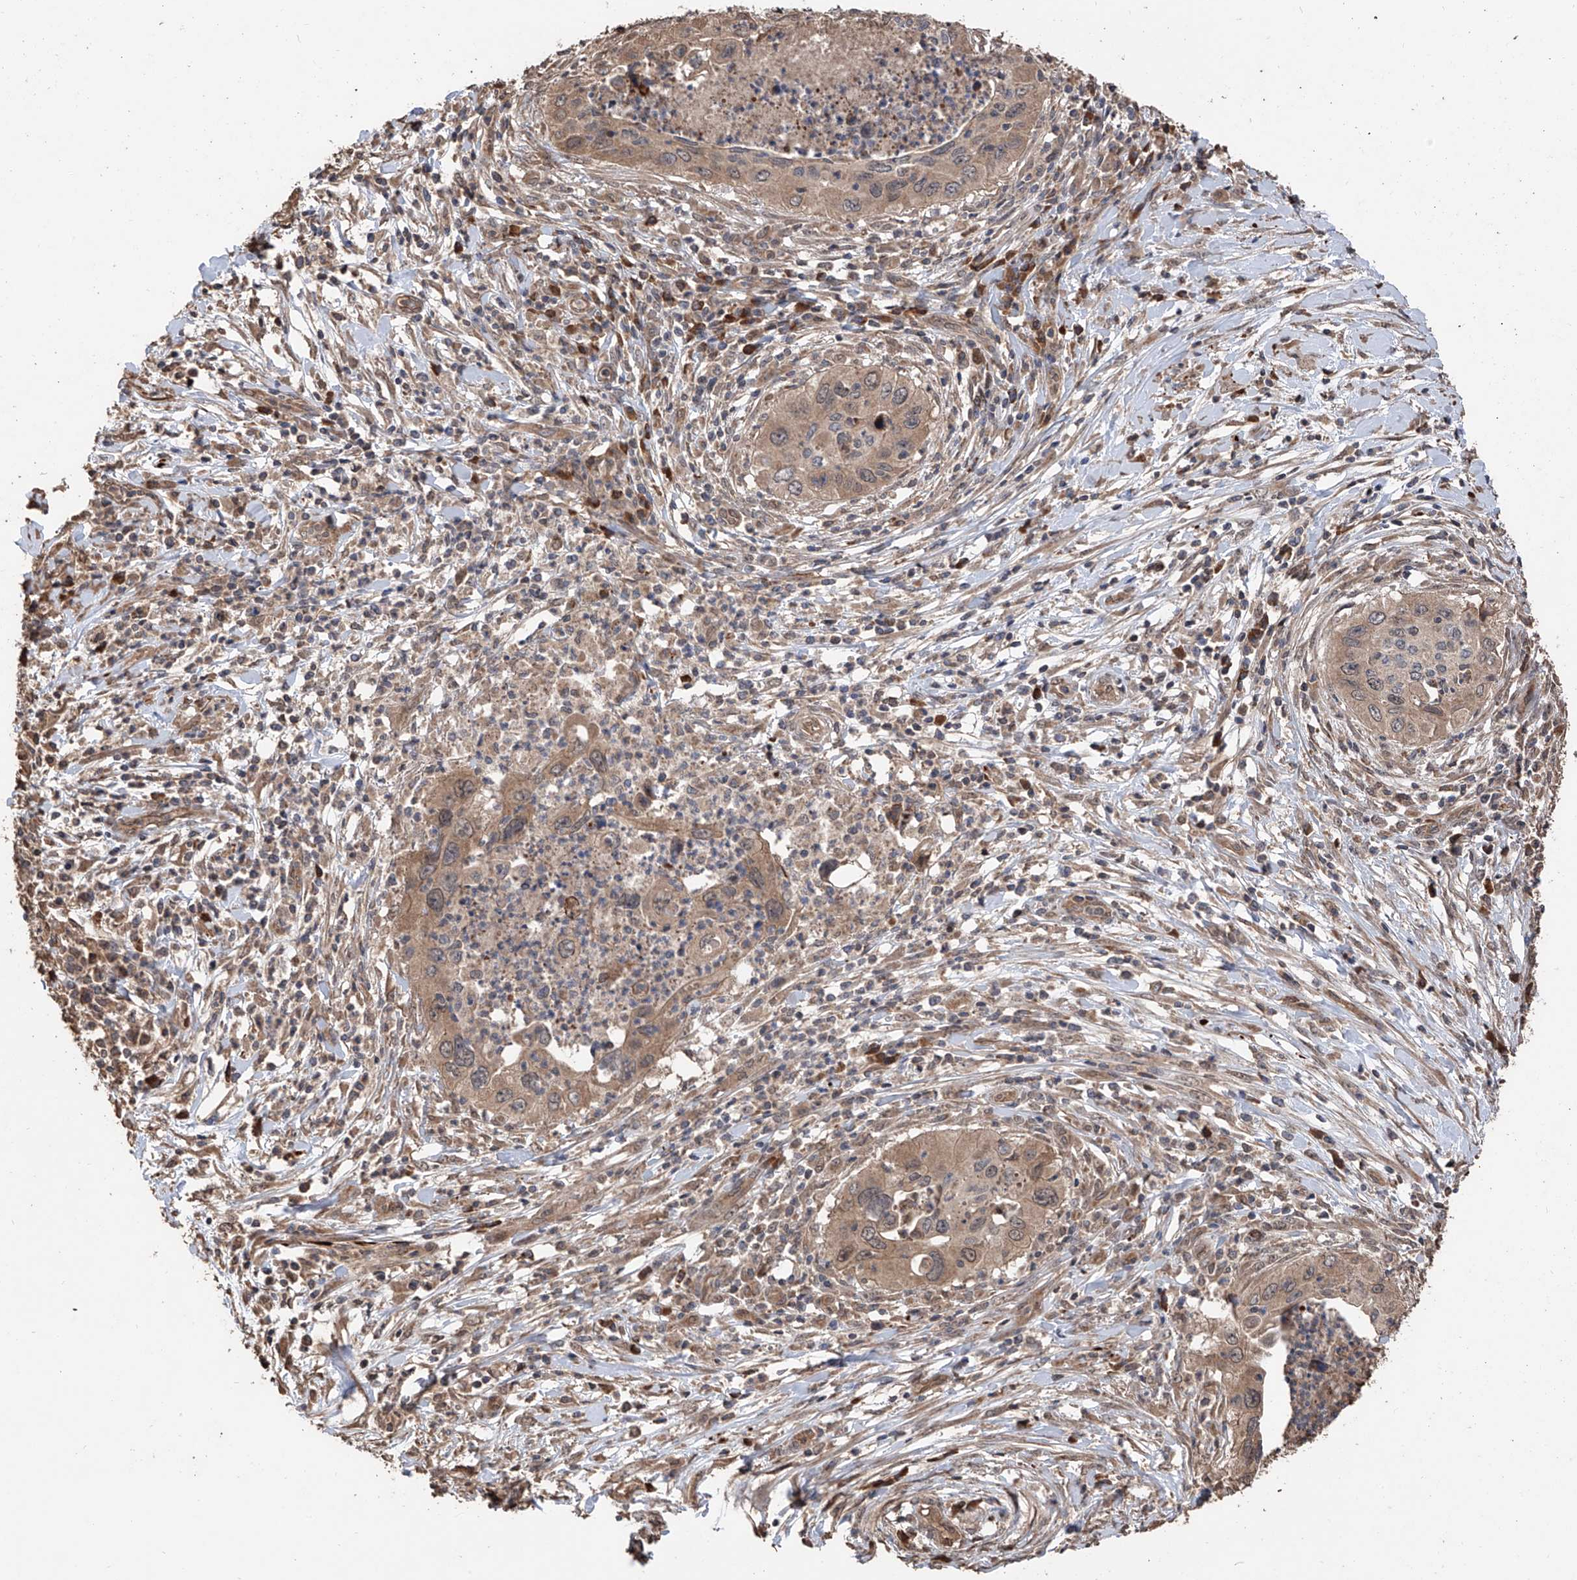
{"staining": {"intensity": "weak", "quantity": ">75%", "location": "cytoplasmic/membranous,nuclear"}, "tissue": "cervical cancer", "cell_type": "Tumor cells", "image_type": "cancer", "snomed": [{"axis": "morphology", "description": "Squamous cell carcinoma, NOS"}, {"axis": "topography", "description": "Cervix"}], "caption": "Cervical cancer (squamous cell carcinoma) stained for a protein (brown) reveals weak cytoplasmic/membranous and nuclear positive expression in about >75% of tumor cells.", "gene": "FAM135A", "patient": {"sex": "female", "age": 38}}